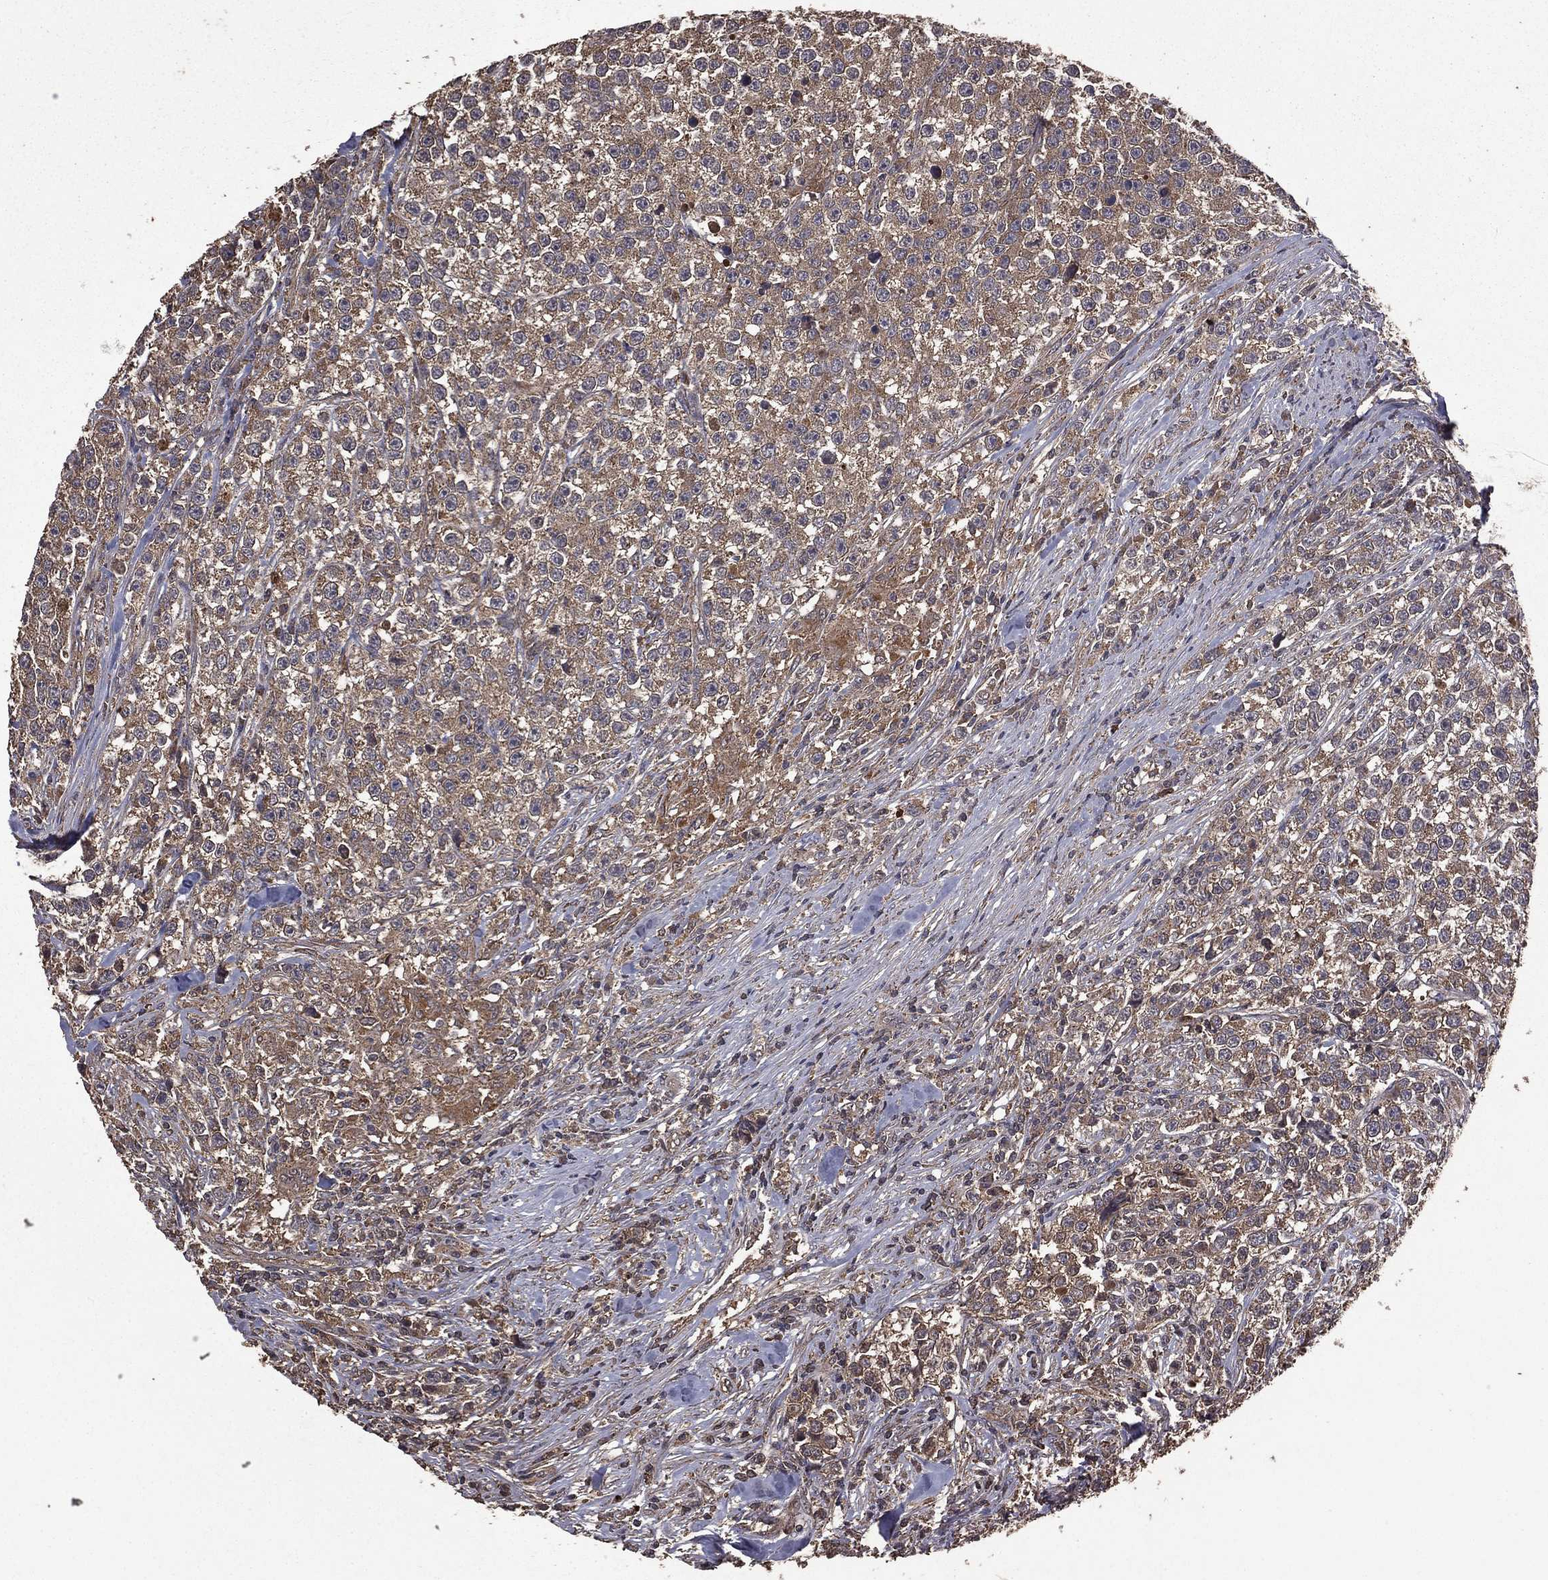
{"staining": {"intensity": "weak", "quantity": ">75%", "location": "cytoplasmic/membranous"}, "tissue": "testis cancer", "cell_type": "Tumor cells", "image_type": "cancer", "snomed": [{"axis": "morphology", "description": "Seminoma, NOS"}, {"axis": "topography", "description": "Testis"}], "caption": "Testis seminoma stained with a brown dye demonstrates weak cytoplasmic/membranous positive positivity in about >75% of tumor cells.", "gene": "BIRC6", "patient": {"sex": "male", "age": 59}}